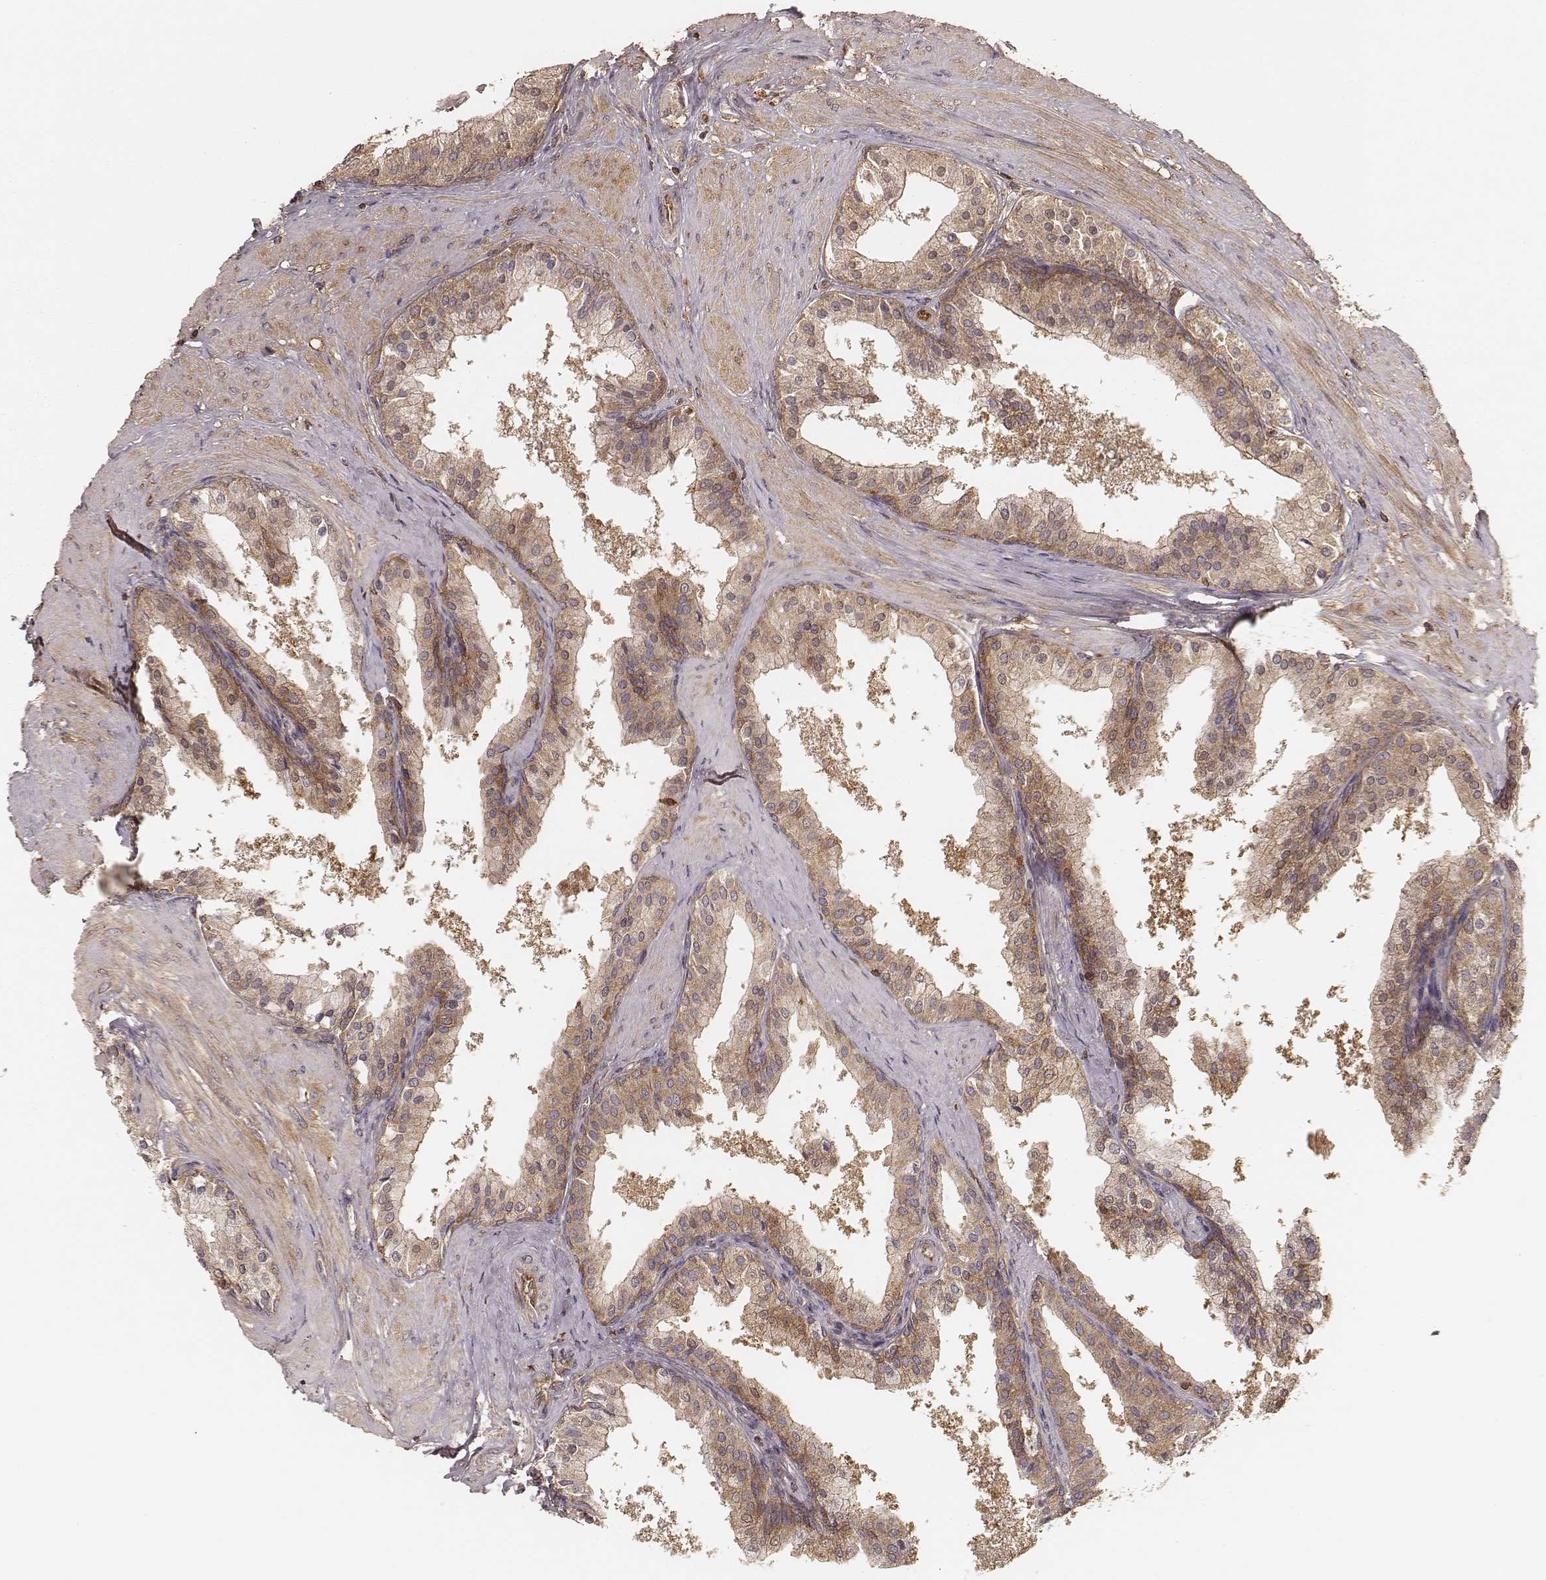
{"staining": {"intensity": "moderate", "quantity": ">75%", "location": "cytoplasmic/membranous"}, "tissue": "prostate cancer", "cell_type": "Tumor cells", "image_type": "cancer", "snomed": [{"axis": "morphology", "description": "Adenocarcinoma, Low grade"}, {"axis": "topography", "description": "Prostate"}], "caption": "Protein staining of prostate cancer tissue exhibits moderate cytoplasmic/membranous staining in about >75% of tumor cells.", "gene": "CARS1", "patient": {"sex": "male", "age": 56}}